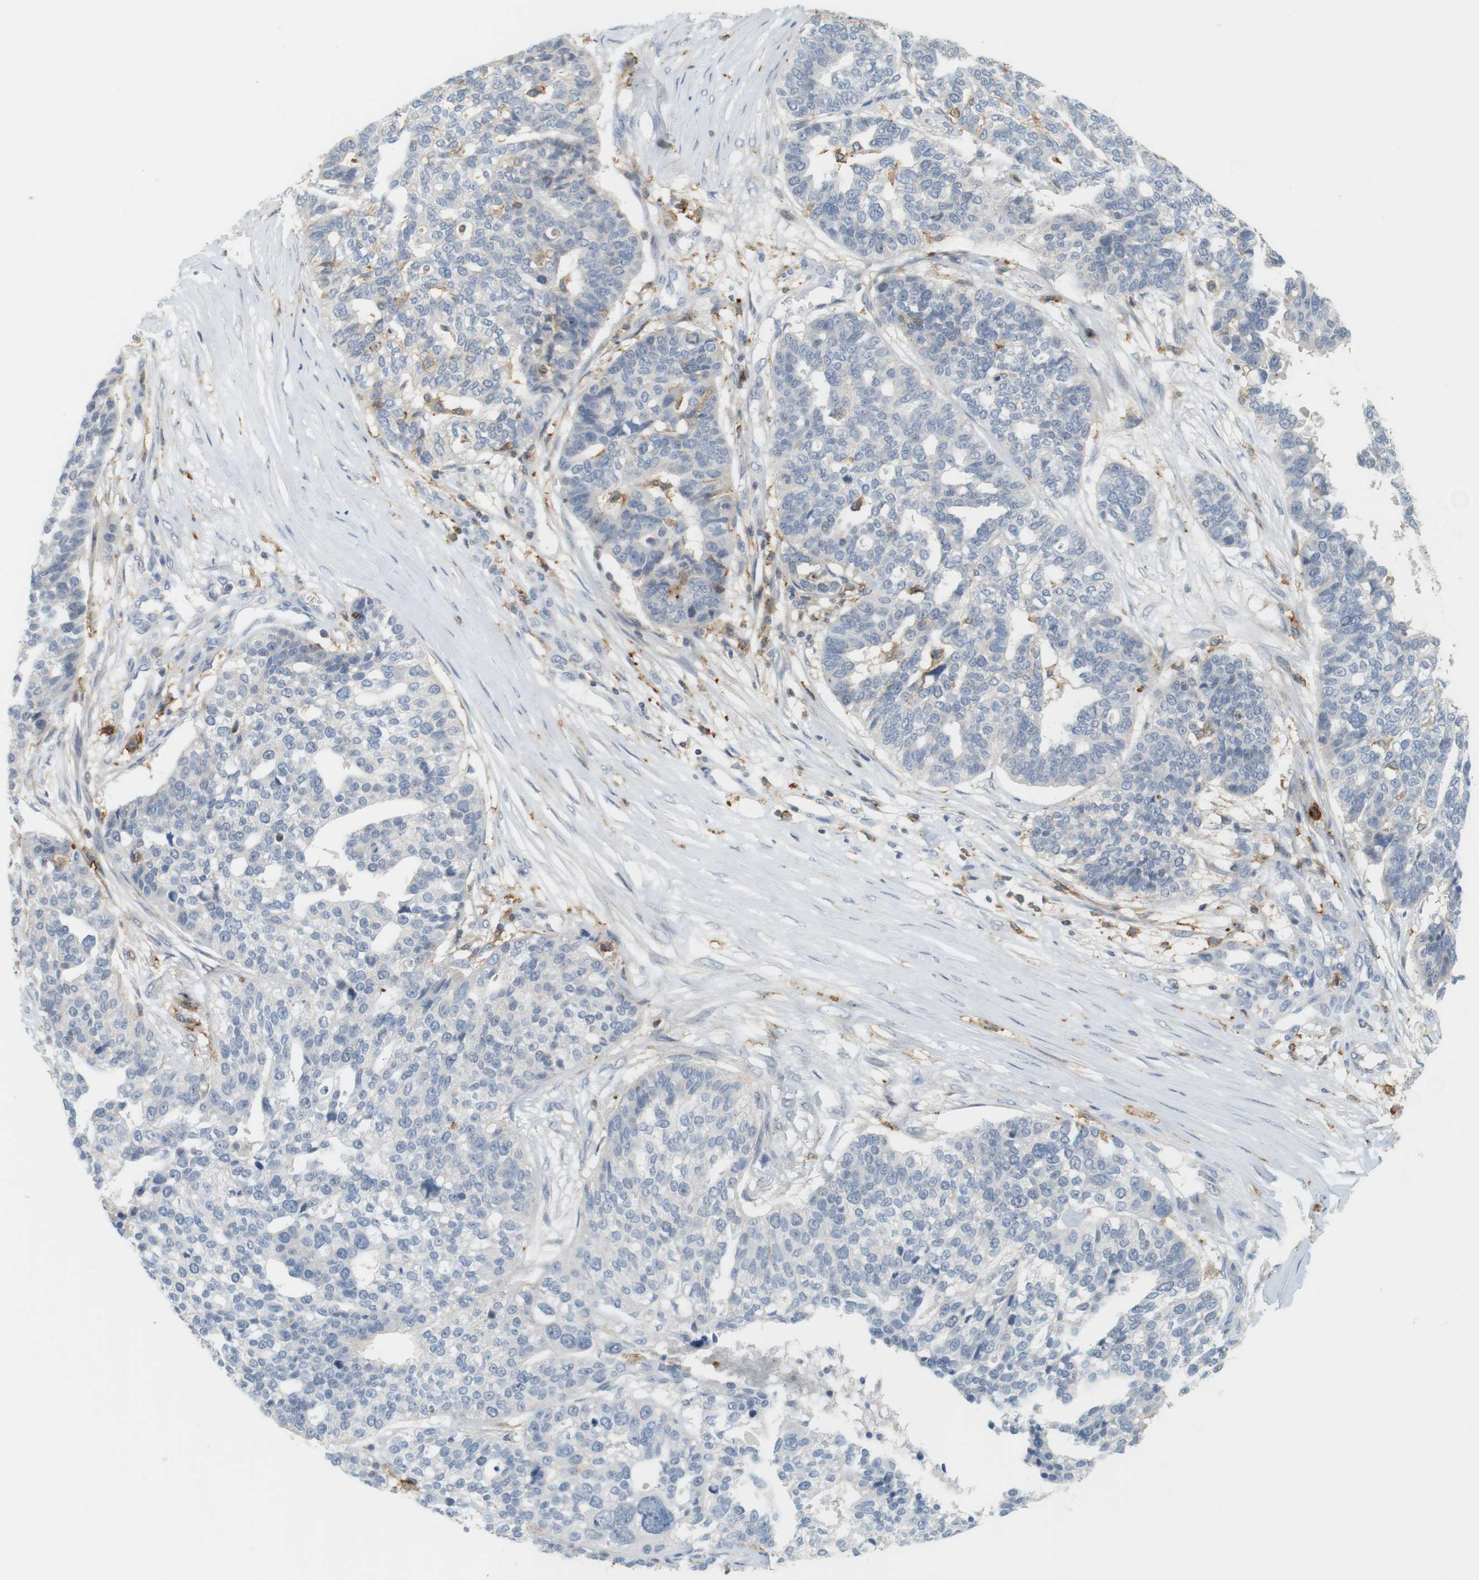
{"staining": {"intensity": "negative", "quantity": "none", "location": "none"}, "tissue": "ovarian cancer", "cell_type": "Tumor cells", "image_type": "cancer", "snomed": [{"axis": "morphology", "description": "Cystadenocarcinoma, serous, NOS"}, {"axis": "topography", "description": "Ovary"}], "caption": "An IHC micrograph of ovarian serous cystadenocarcinoma is shown. There is no staining in tumor cells of ovarian serous cystadenocarcinoma.", "gene": "SIRPA", "patient": {"sex": "female", "age": 59}}